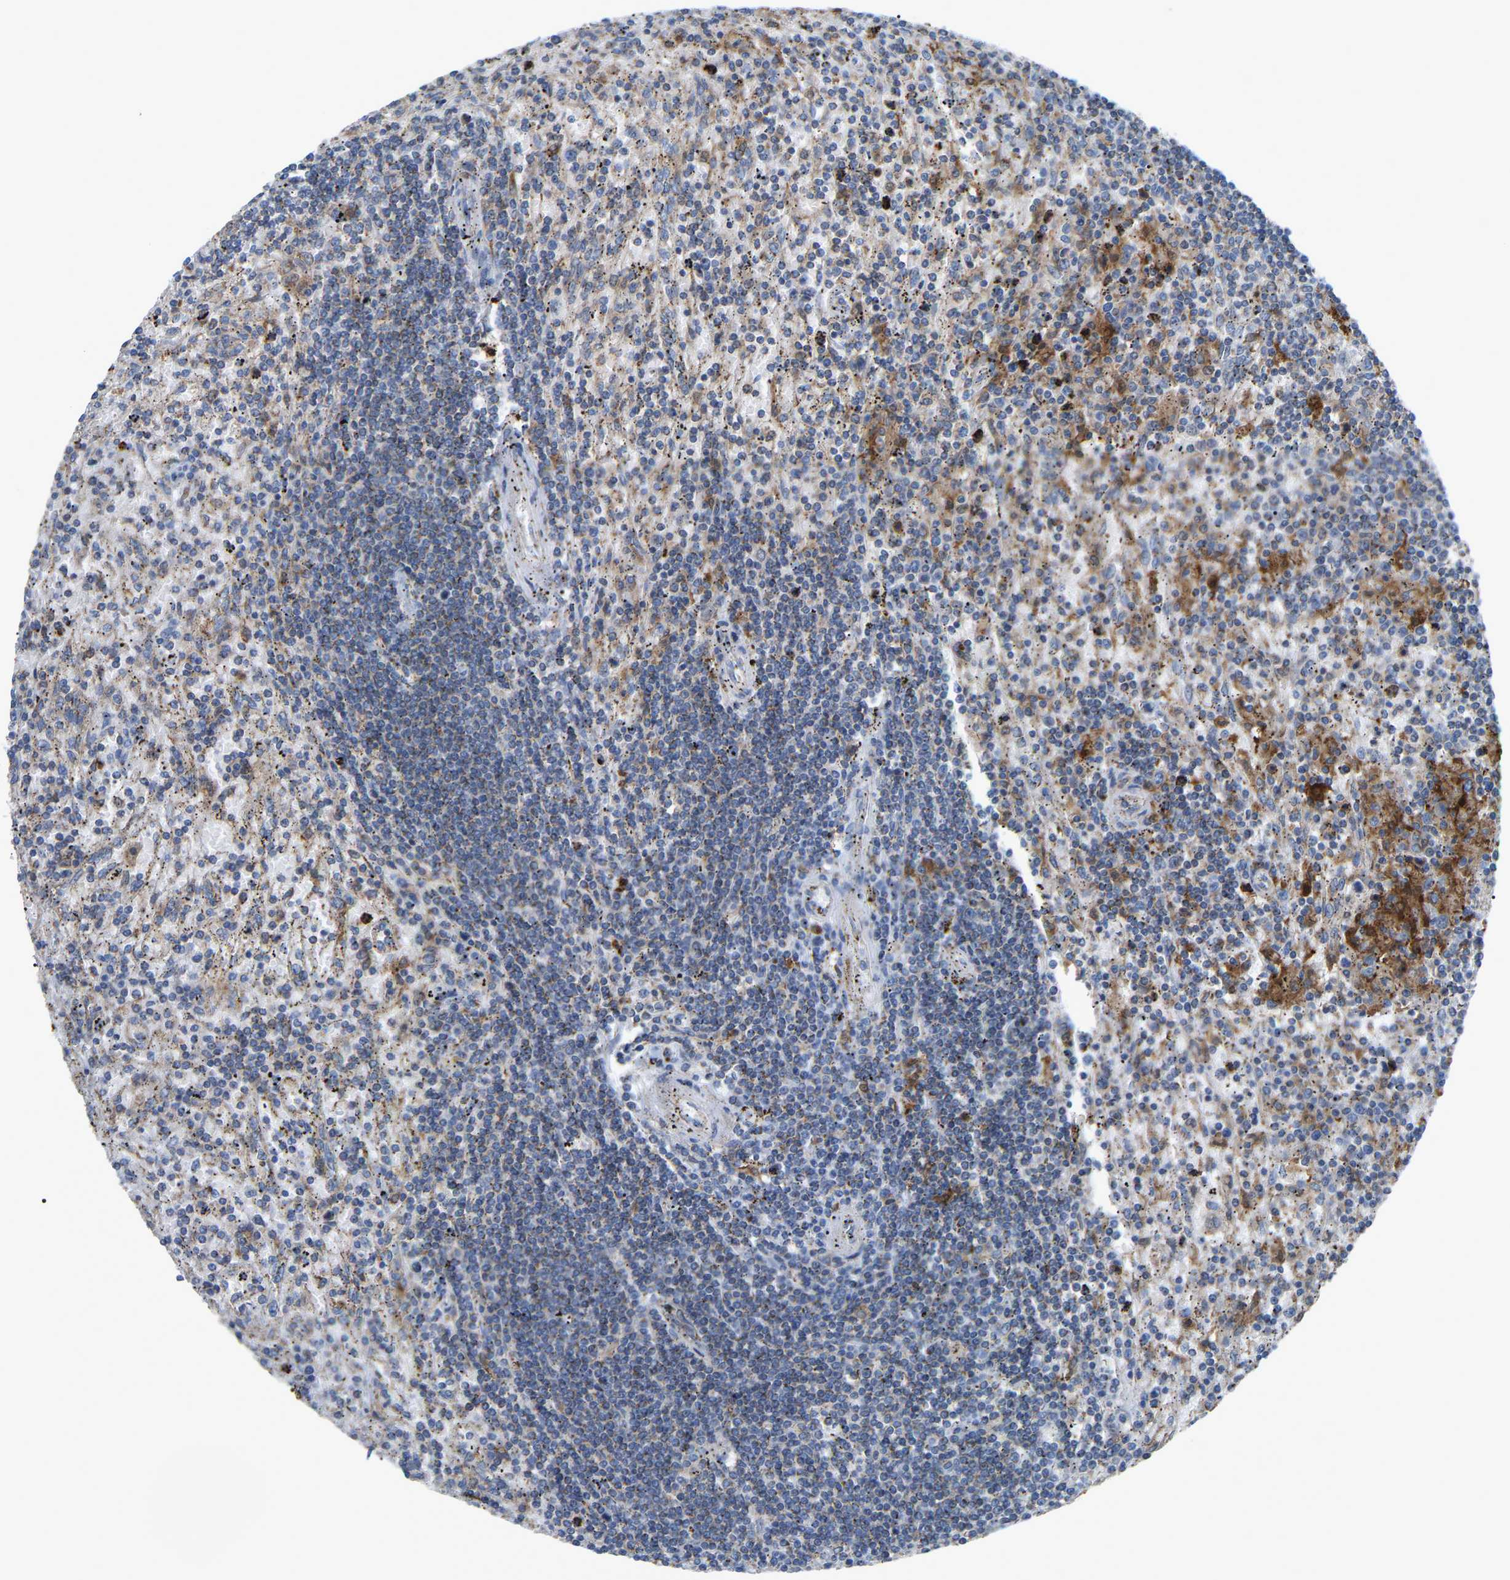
{"staining": {"intensity": "weak", "quantity": "<25%", "location": "cytoplasmic/membranous"}, "tissue": "lymphoma", "cell_type": "Tumor cells", "image_type": "cancer", "snomed": [{"axis": "morphology", "description": "Malignant lymphoma, non-Hodgkin's type, Low grade"}, {"axis": "topography", "description": "Spleen"}], "caption": "There is no significant positivity in tumor cells of low-grade malignant lymphoma, non-Hodgkin's type. Nuclei are stained in blue.", "gene": "CROT", "patient": {"sex": "male", "age": 76}}